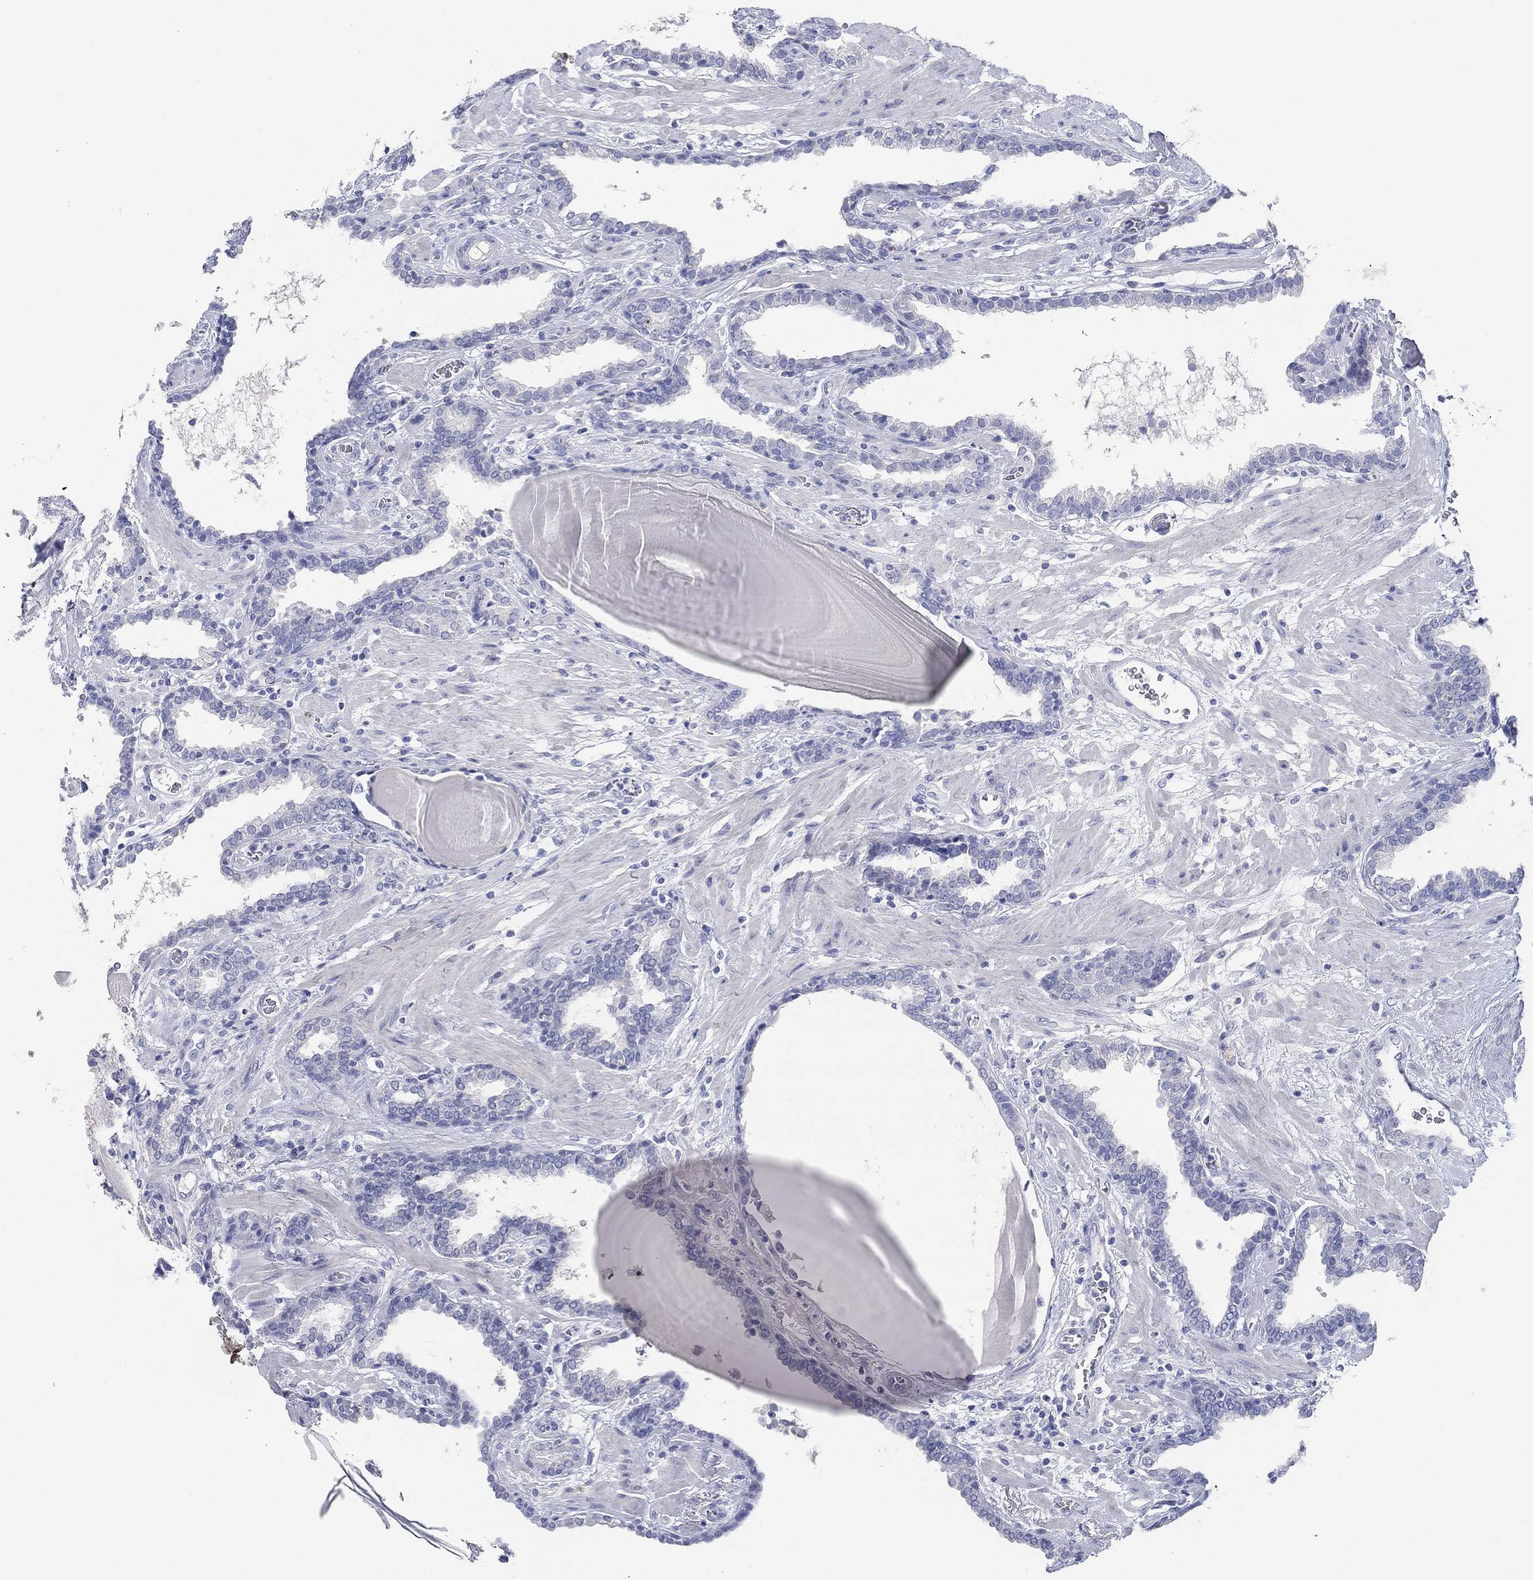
{"staining": {"intensity": "negative", "quantity": "none", "location": "none"}, "tissue": "prostate cancer", "cell_type": "Tumor cells", "image_type": "cancer", "snomed": [{"axis": "morphology", "description": "Adenocarcinoma, Low grade"}, {"axis": "topography", "description": "Prostate"}], "caption": "A high-resolution photomicrograph shows IHC staining of prostate low-grade adenocarcinoma, which displays no significant staining in tumor cells. (Stains: DAB (3,3'-diaminobenzidine) immunohistochemistry (IHC) with hematoxylin counter stain, Microscopy: brightfield microscopy at high magnification).", "gene": "POU5F1", "patient": {"sex": "male", "age": 69}}